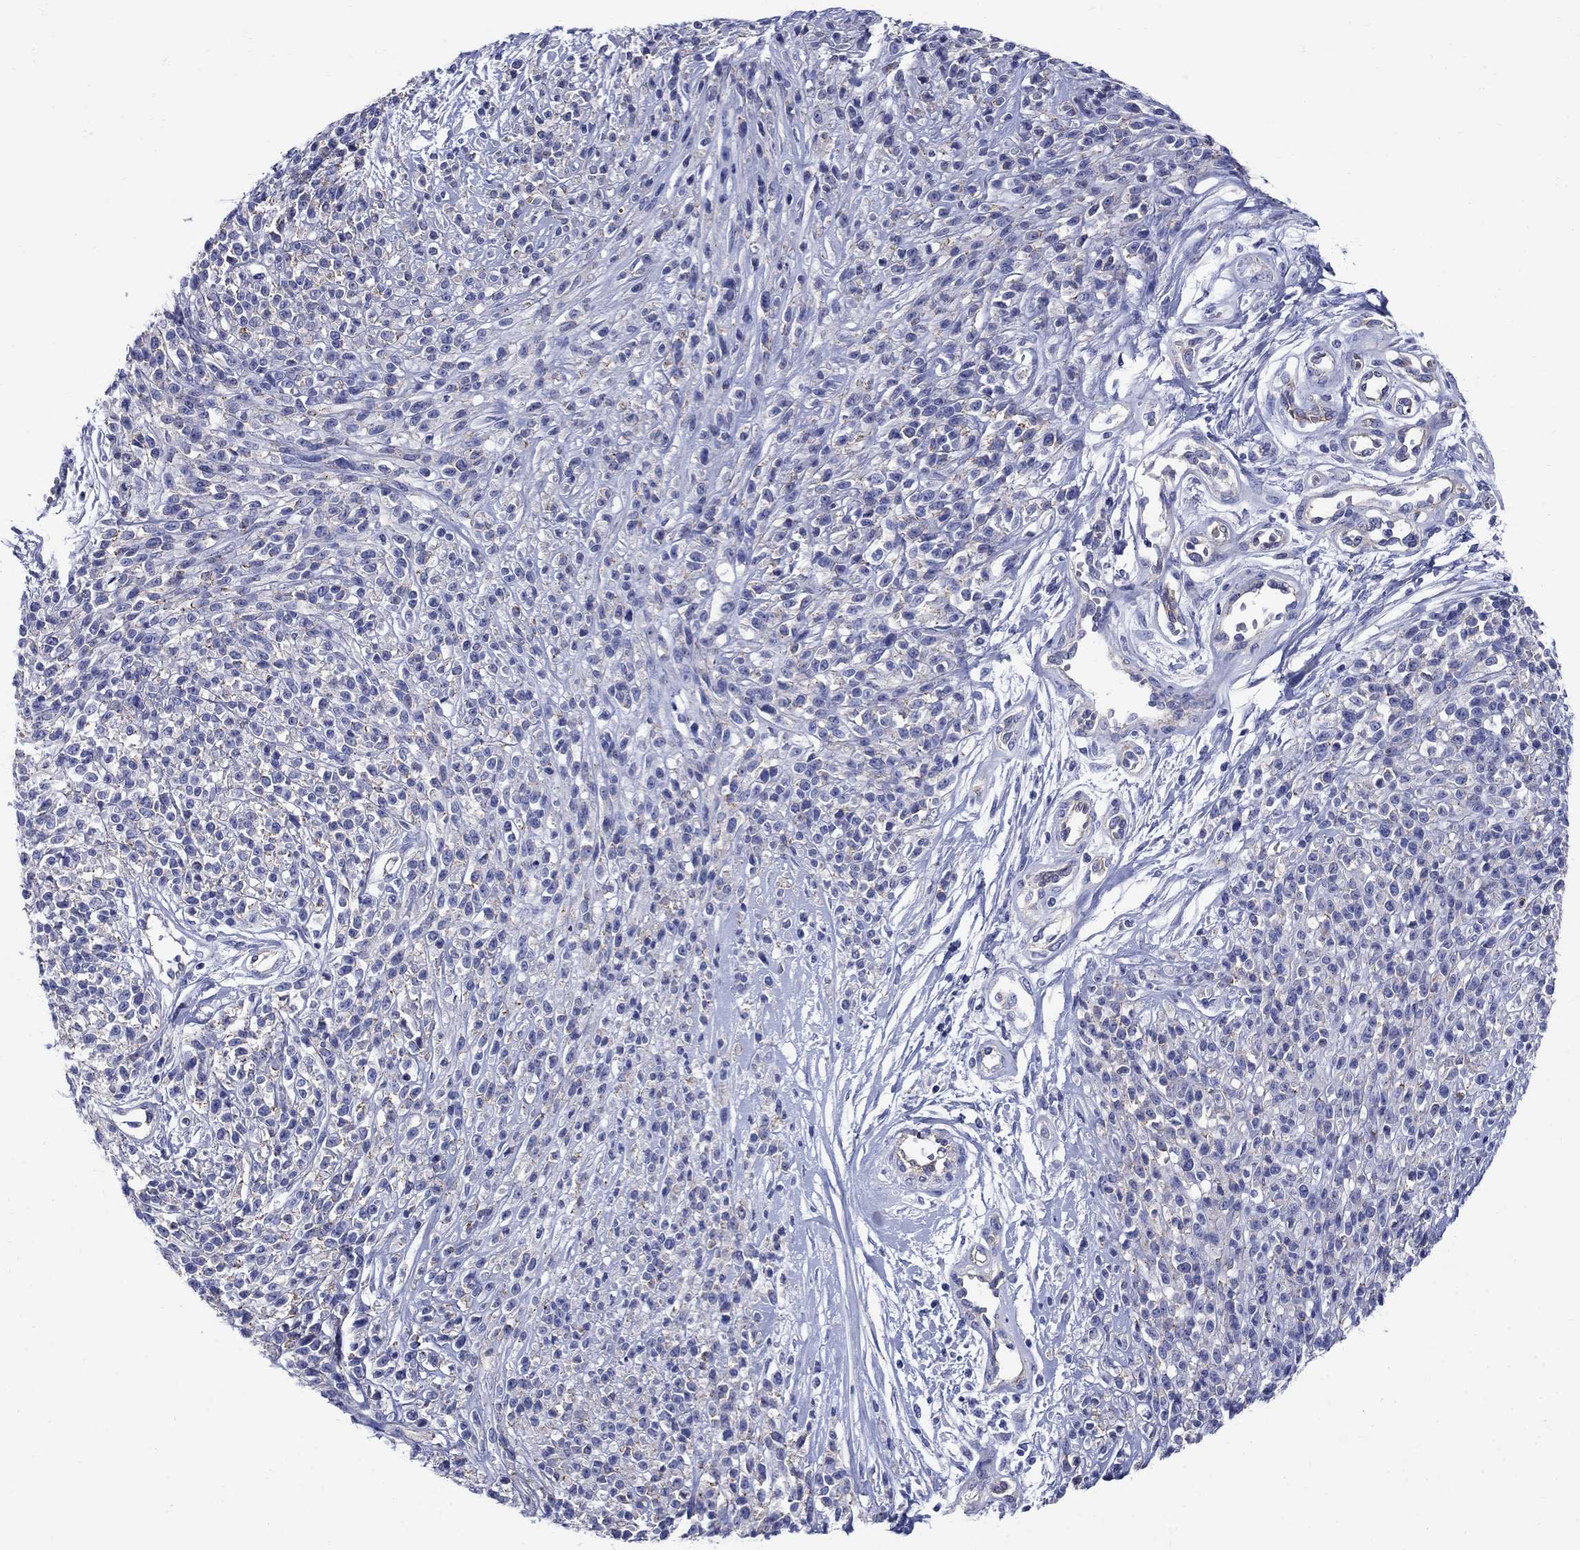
{"staining": {"intensity": "negative", "quantity": "none", "location": "none"}, "tissue": "melanoma", "cell_type": "Tumor cells", "image_type": "cancer", "snomed": [{"axis": "morphology", "description": "Malignant melanoma, NOS"}, {"axis": "topography", "description": "Skin"}, {"axis": "topography", "description": "Skin of trunk"}], "caption": "Tumor cells show no significant expression in malignant melanoma.", "gene": "SMCP", "patient": {"sex": "male", "age": 74}}